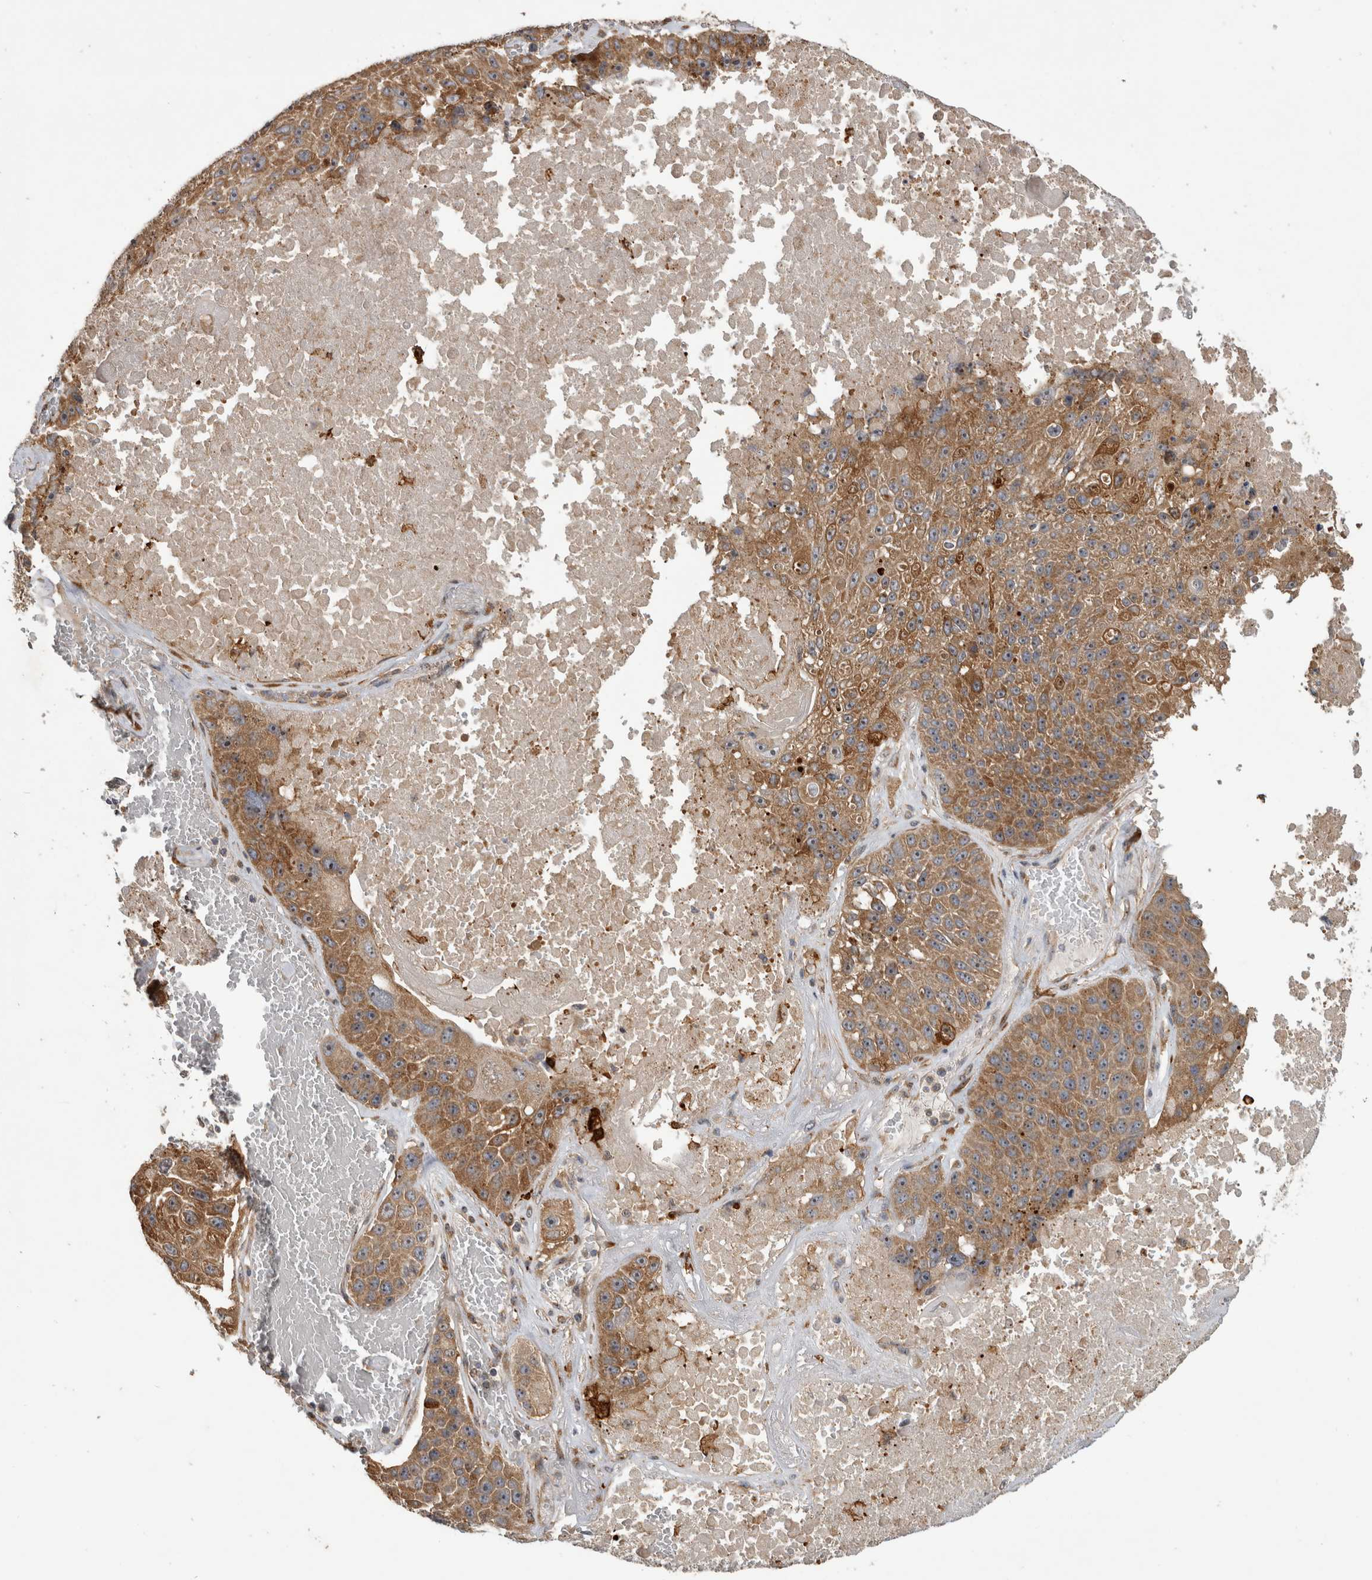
{"staining": {"intensity": "moderate", "quantity": ">75%", "location": "cytoplasmic/membranous"}, "tissue": "lung cancer", "cell_type": "Tumor cells", "image_type": "cancer", "snomed": [{"axis": "morphology", "description": "Squamous cell carcinoma, NOS"}, {"axis": "topography", "description": "Lung"}], "caption": "Lung cancer (squamous cell carcinoma) stained with a protein marker demonstrates moderate staining in tumor cells.", "gene": "ATXN2", "patient": {"sex": "male", "age": 61}}